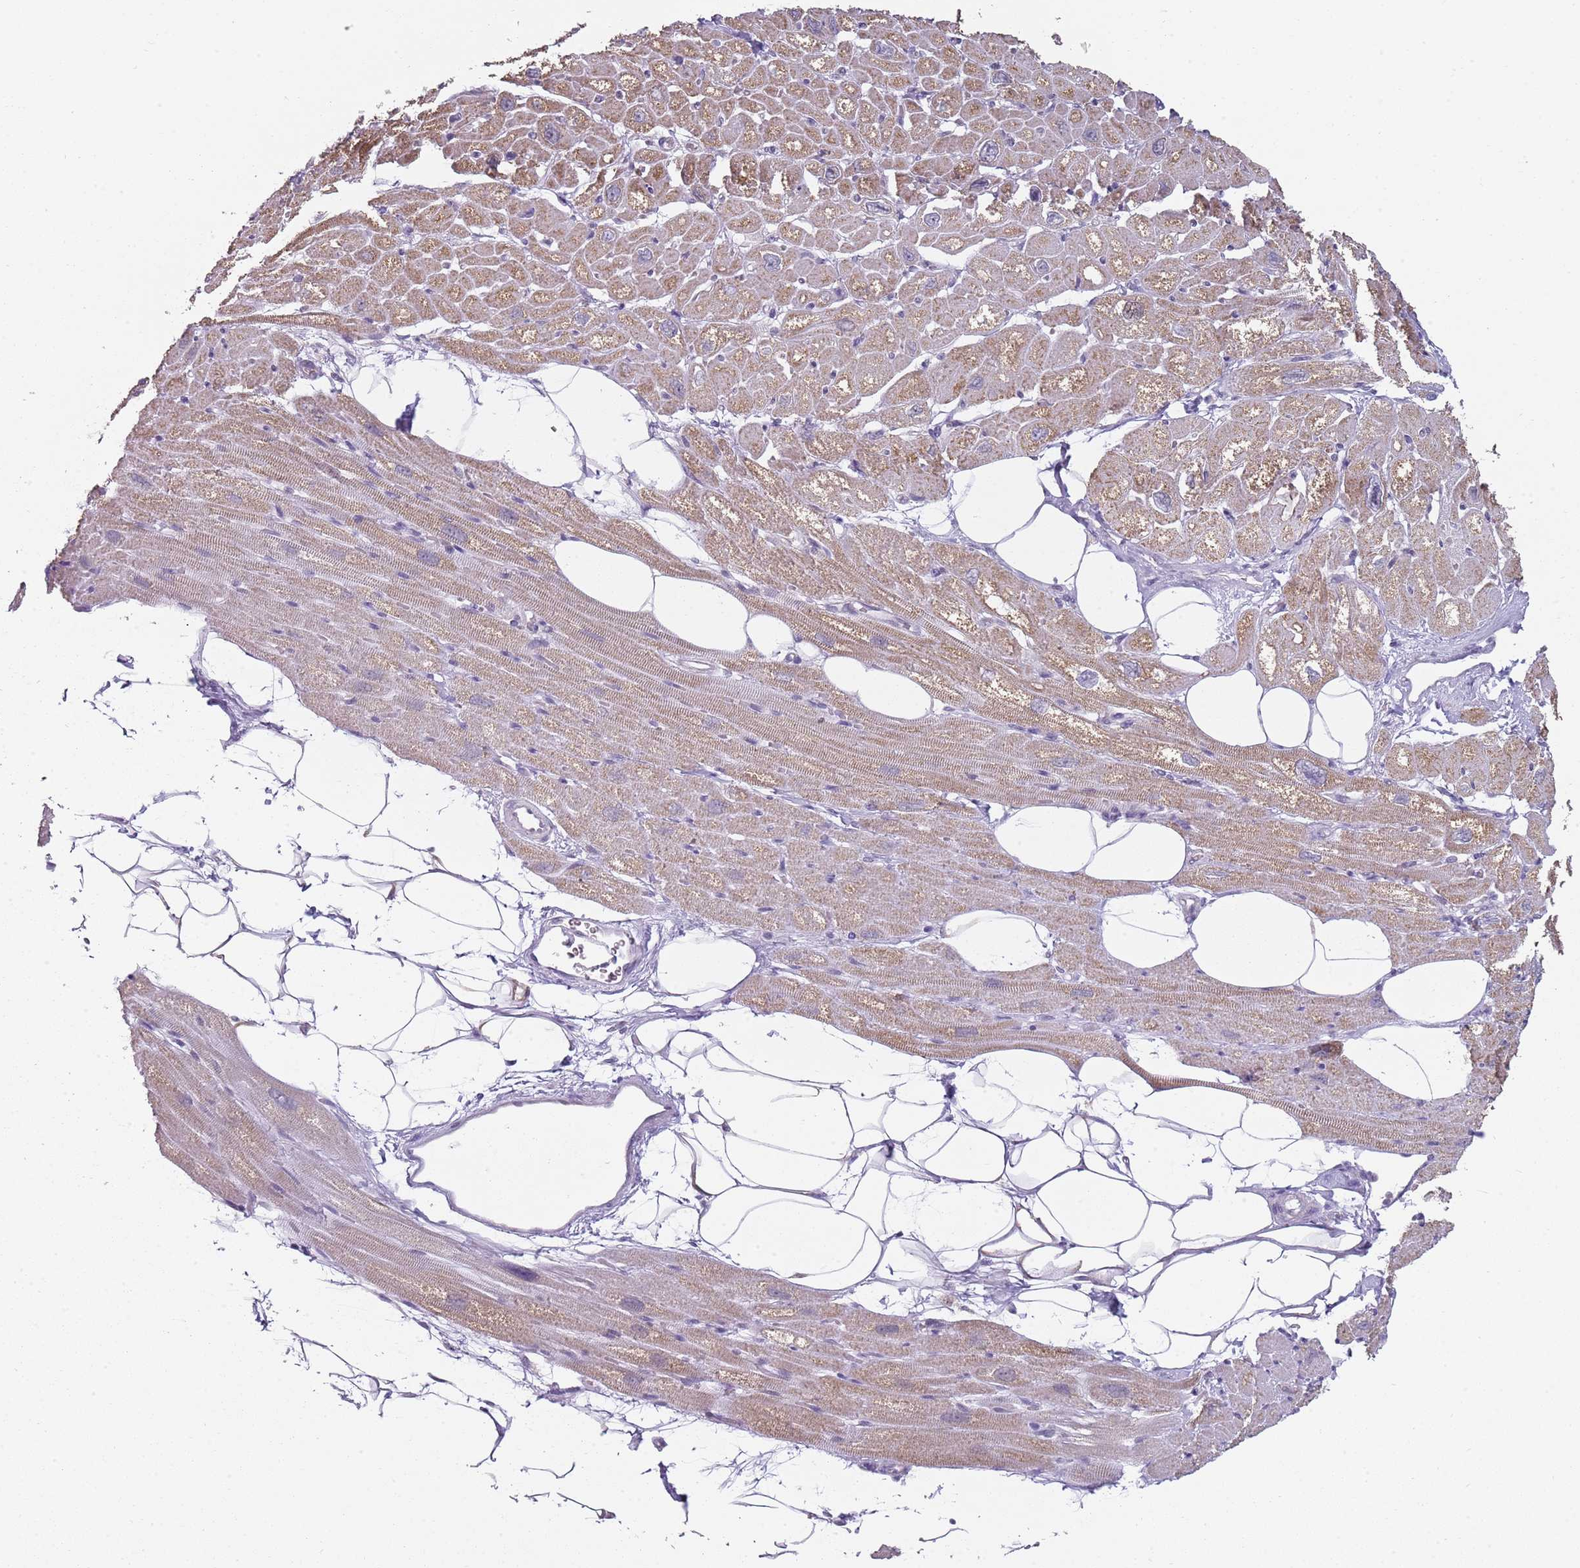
{"staining": {"intensity": "weak", "quantity": "25%-75%", "location": "cytoplasmic/membranous"}, "tissue": "heart muscle", "cell_type": "Cardiomyocytes", "image_type": "normal", "snomed": [{"axis": "morphology", "description": "Normal tissue, NOS"}, {"axis": "topography", "description": "Heart"}], "caption": "Protein analysis of normal heart muscle exhibits weak cytoplasmic/membranous staining in about 25%-75% of cardiomyocytes. (DAB IHC with brightfield microscopy, high magnification).", "gene": "SMARCAL1", "patient": {"sex": "male", "age": 50}}